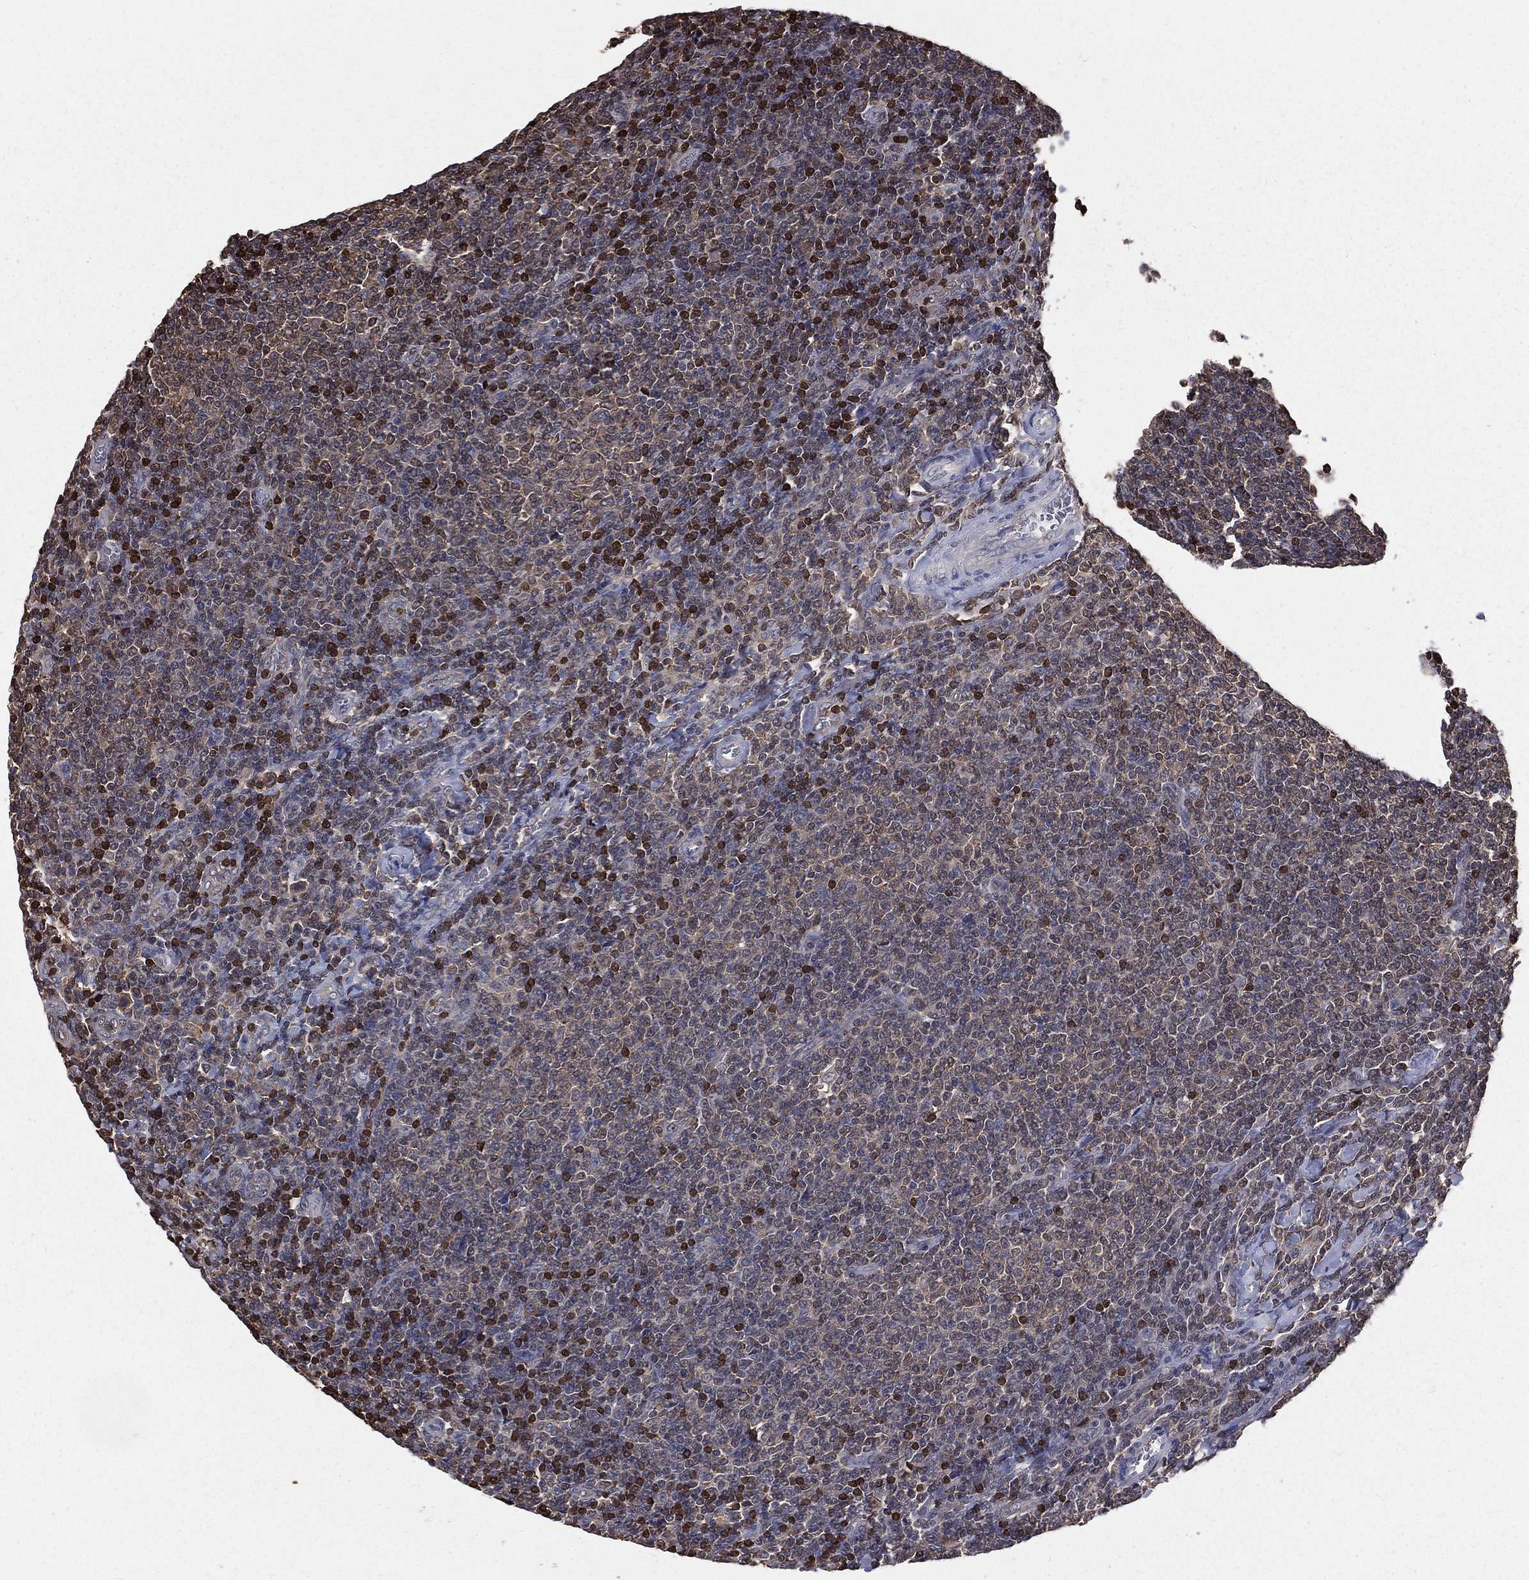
{"staining": {"intensity": "strong", "quantity": "<25%", "location": "nuclear"}, "tissue": "lymphoma", "cell_type": "Tumor cells", "image_type": "cancer", "snomed": [{"axis": "morphology", "description": "Malignant lymphoma, non-Hodgkin's type, Low grade"}, {"axis": "topography", "description": "Lymph node"}], "caption": "DAB immunohistochemical staining of human malignant lymphoma, non-Hodgkin's type (low-grade) displays strong nuclear protein expression in about <25% of tumor cells.", "gene": "TBC1D2", "patient": {"sex": "male", "age": 52}}